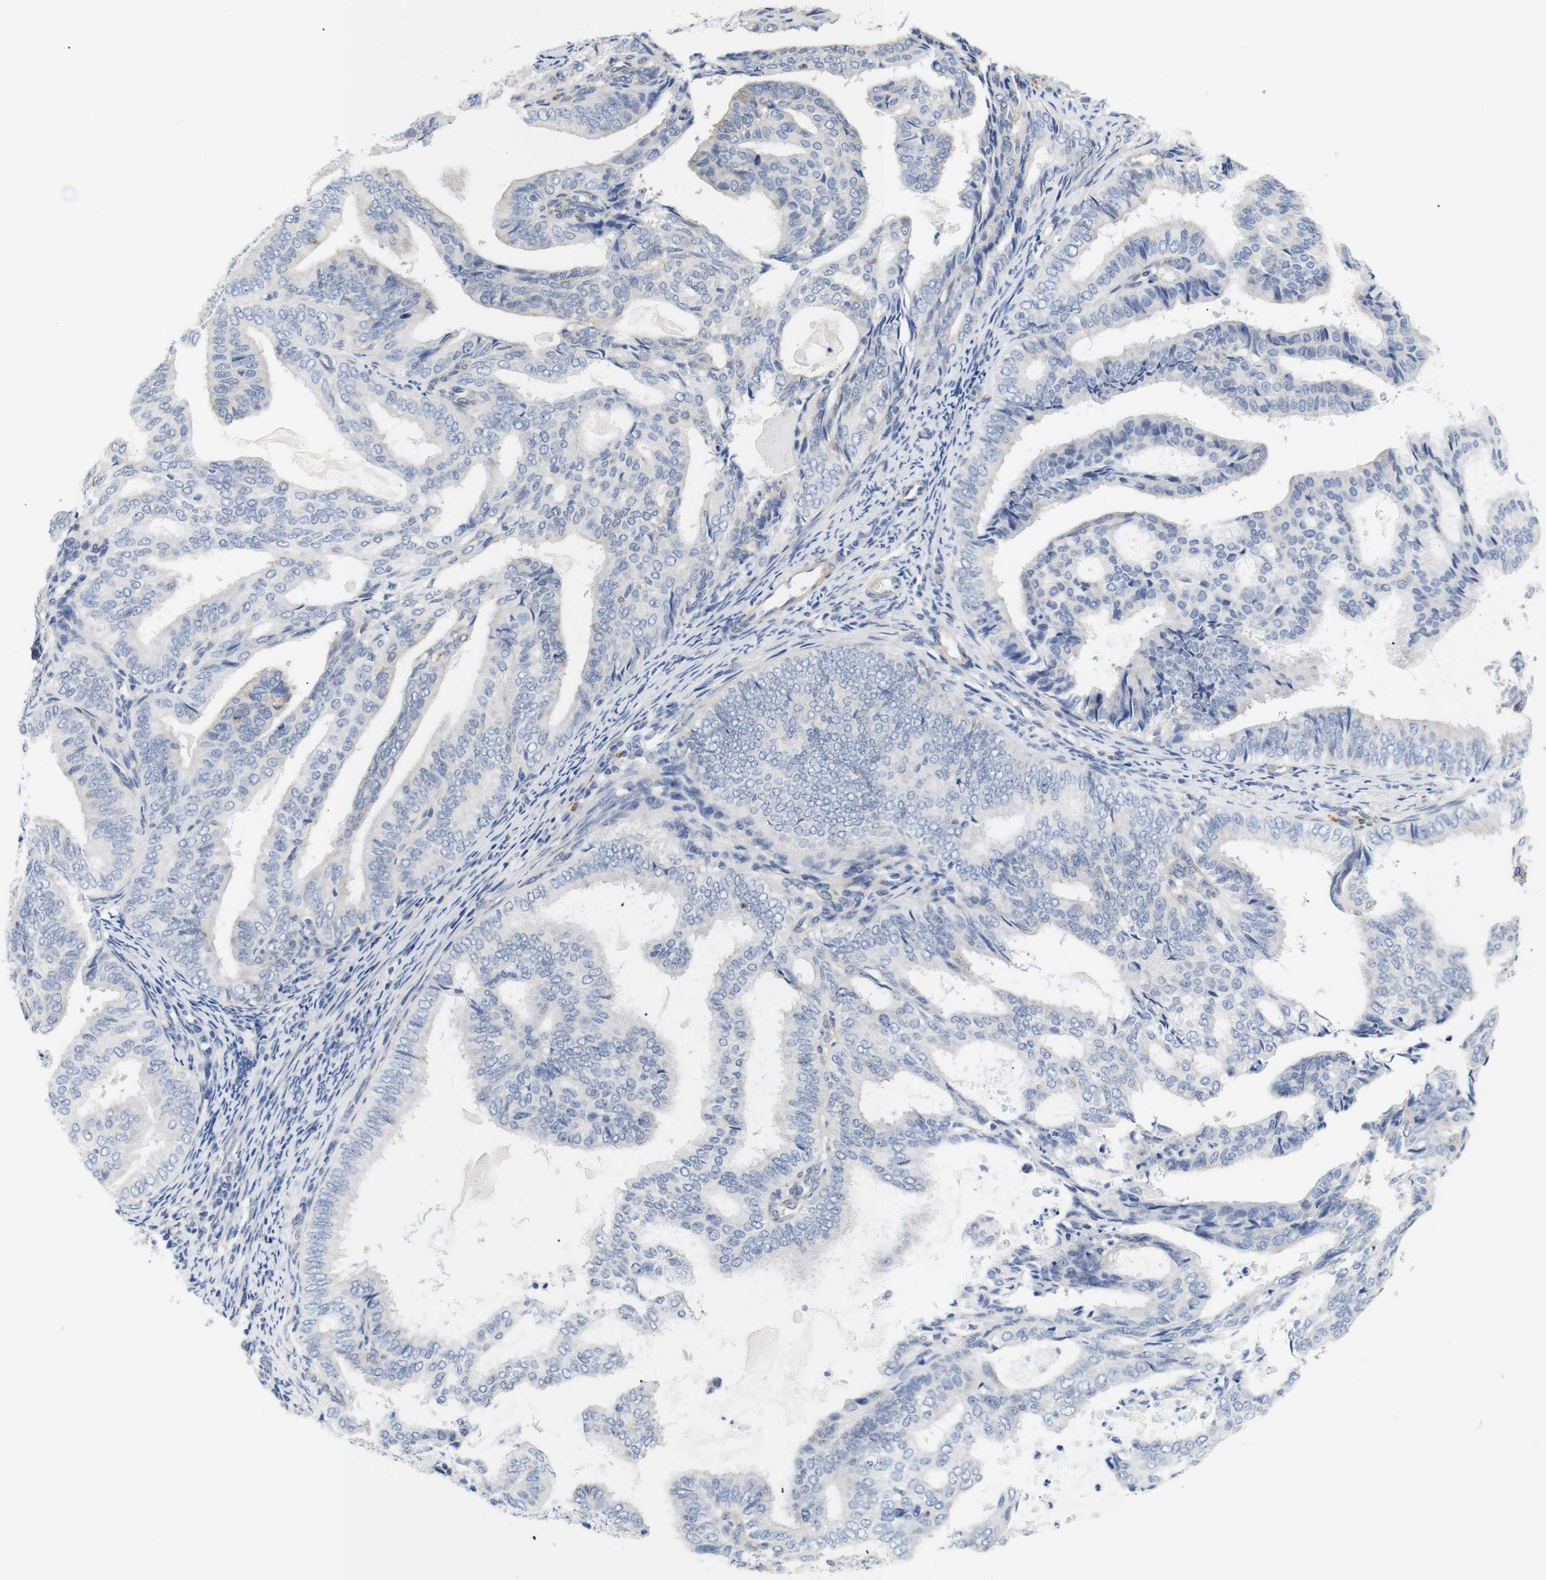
{"staining": {"intensity": "negative", "quantity": "none", "location": "none"}, "tissue": "endometrial cancer", "cell_type": "Tumor cells", "image_type": "cancer", "snomed": [{"axis": "morphology", "description": "Adenocarcinoma, NOS"}, {"axis": "topography", "description": "Endometrium"}], "caption": "A high-resolution micrograph shows IHC staining of endometrial cancer, which displays no significant staining in tumor cells. Brightfield microscopy of IHC stained with DAB (3,3'-diaminobenzidine) (brown) and hematoxylin (blue), captured at high magnification.", "gene": "STMN3", "patient": {"sex": "female", "age": 58}}